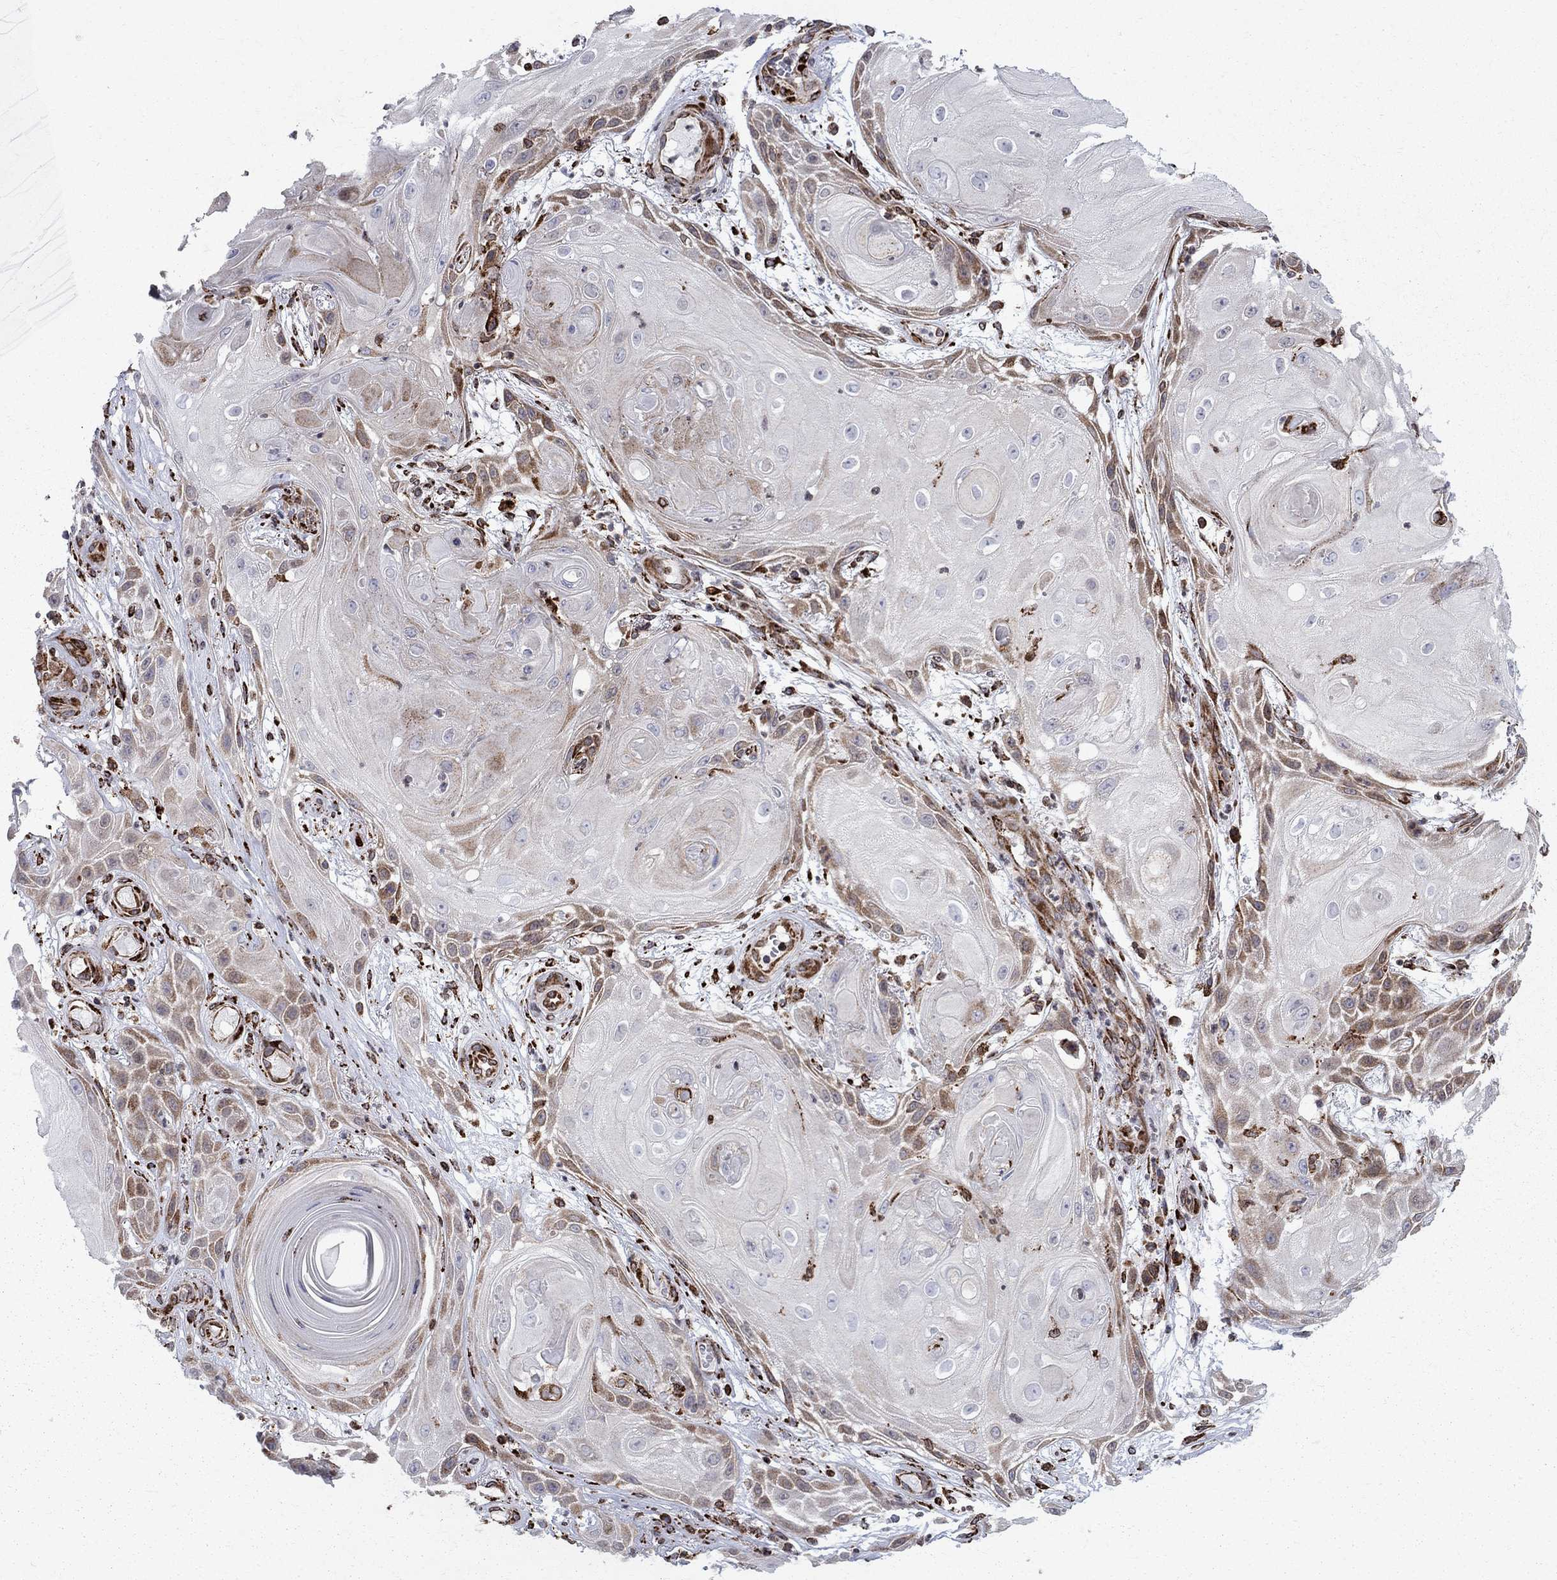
{"staining": {"intensity": "moderate", "quantity": "<25%", "location": "cytoplasmic/membranous"}, "tissue": "skin cancer", "cell_type": "Tumor cells", "image_type": "cancer", "snomed": [{"axis": "morphology", "description": "Squamous cell carcinoma, NOS"}, {"axis": "topography", "description": "Skin"}], "caption": "IHC photomicrograph of human skin squamous cell carcinoma stained for a protein (brown), which displays low levels of moderate cytoplasmic/membranous staining in approximately <25% of tumor cells.", "gene": "CAB39L", "patient": {"sex": "male", "age": 62}}